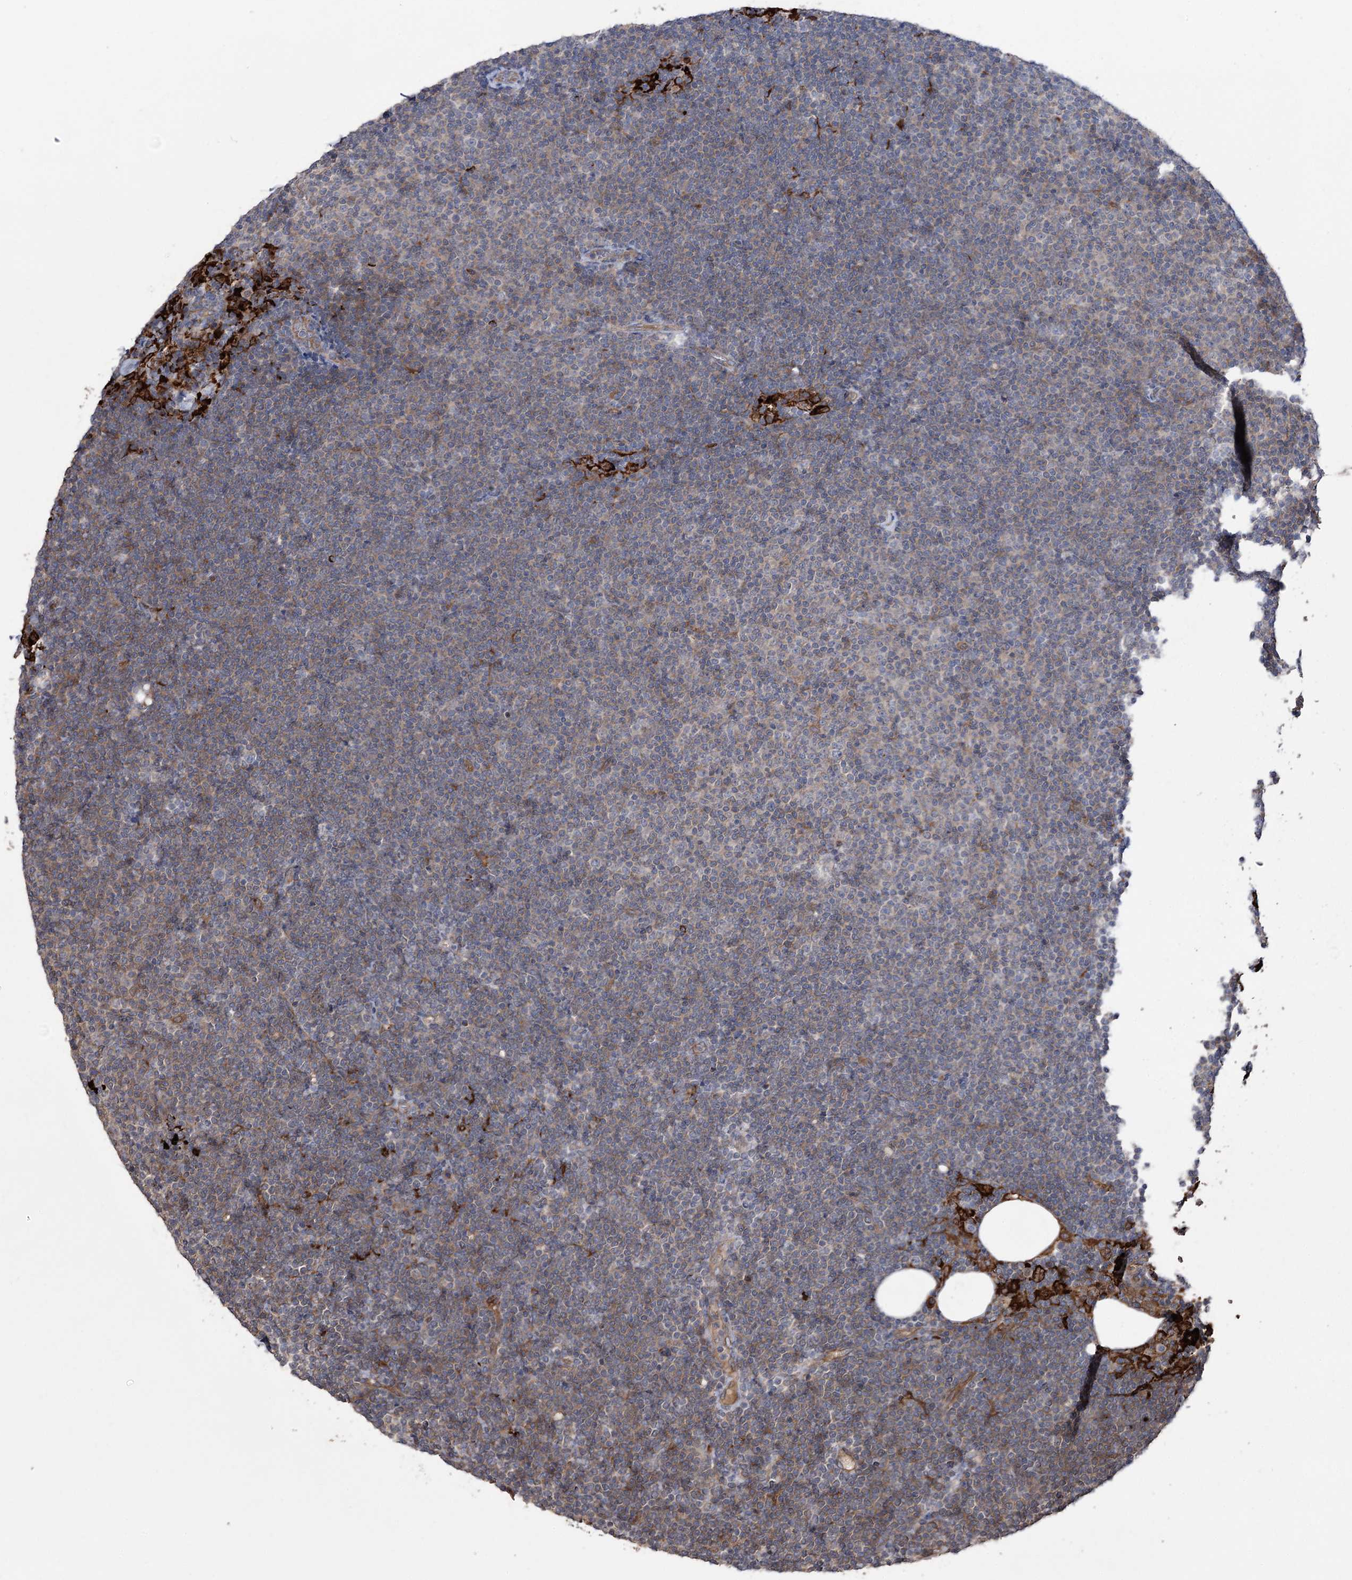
{"staining": {"intensity": "weak", "quantity": "<25%", "location": "cytoplasmic/membranous"}, "tissue": "lymphoma", "cell_type": "Tumor cells", "image_type": "cancer", "snomed": [{"axis": "morphology", "description": "Malignant lymphoma, non-Hodgkin's type, Low grade"}, {"axis": "topography", "description": "Lymph node"}], "caption": "DAB immunohistochemical staining of human lymphoma shows no significant staining in tumor cells. (Immunohistochemistry, brightfield microscopy, high magnification).", "gene": "OTUD1", "patient": {"sex": "female", "age": 53}}